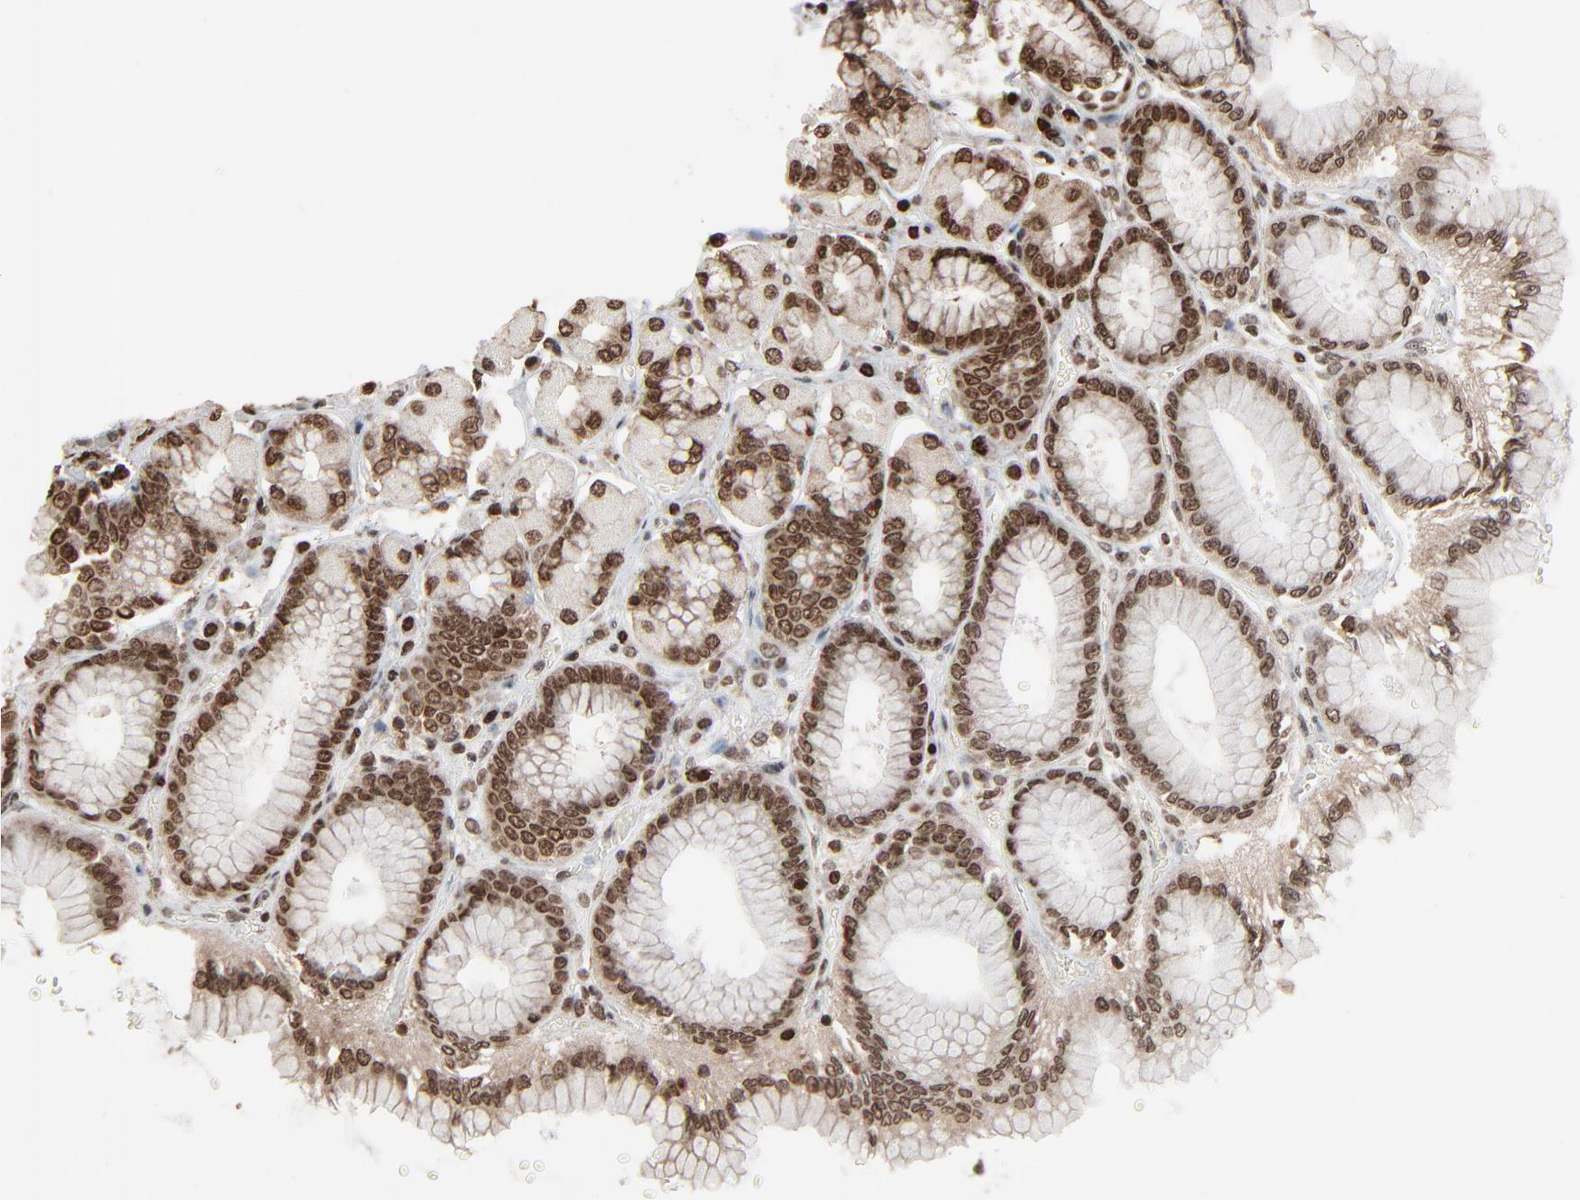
{"staining": {"intensity": "strong", "quantity": ">75%", "location": "nuclear"}, "tissue": "stomach", "cell_type": "Glandular cells", "image_type": "normal", "snomed": [{"axis": "morphology", "description": "Normal tissue, NOS"}, {"axis": "topography", "description": "Stomach, upper"}], "caption": "Strong nuclear positivity for a protein is appreciated in approximately >75% of glandular cells of normal stomach using immunohistochemistry.", "gene": "RPS6KA3", "patient": {"sex": "female", "age": 56}}